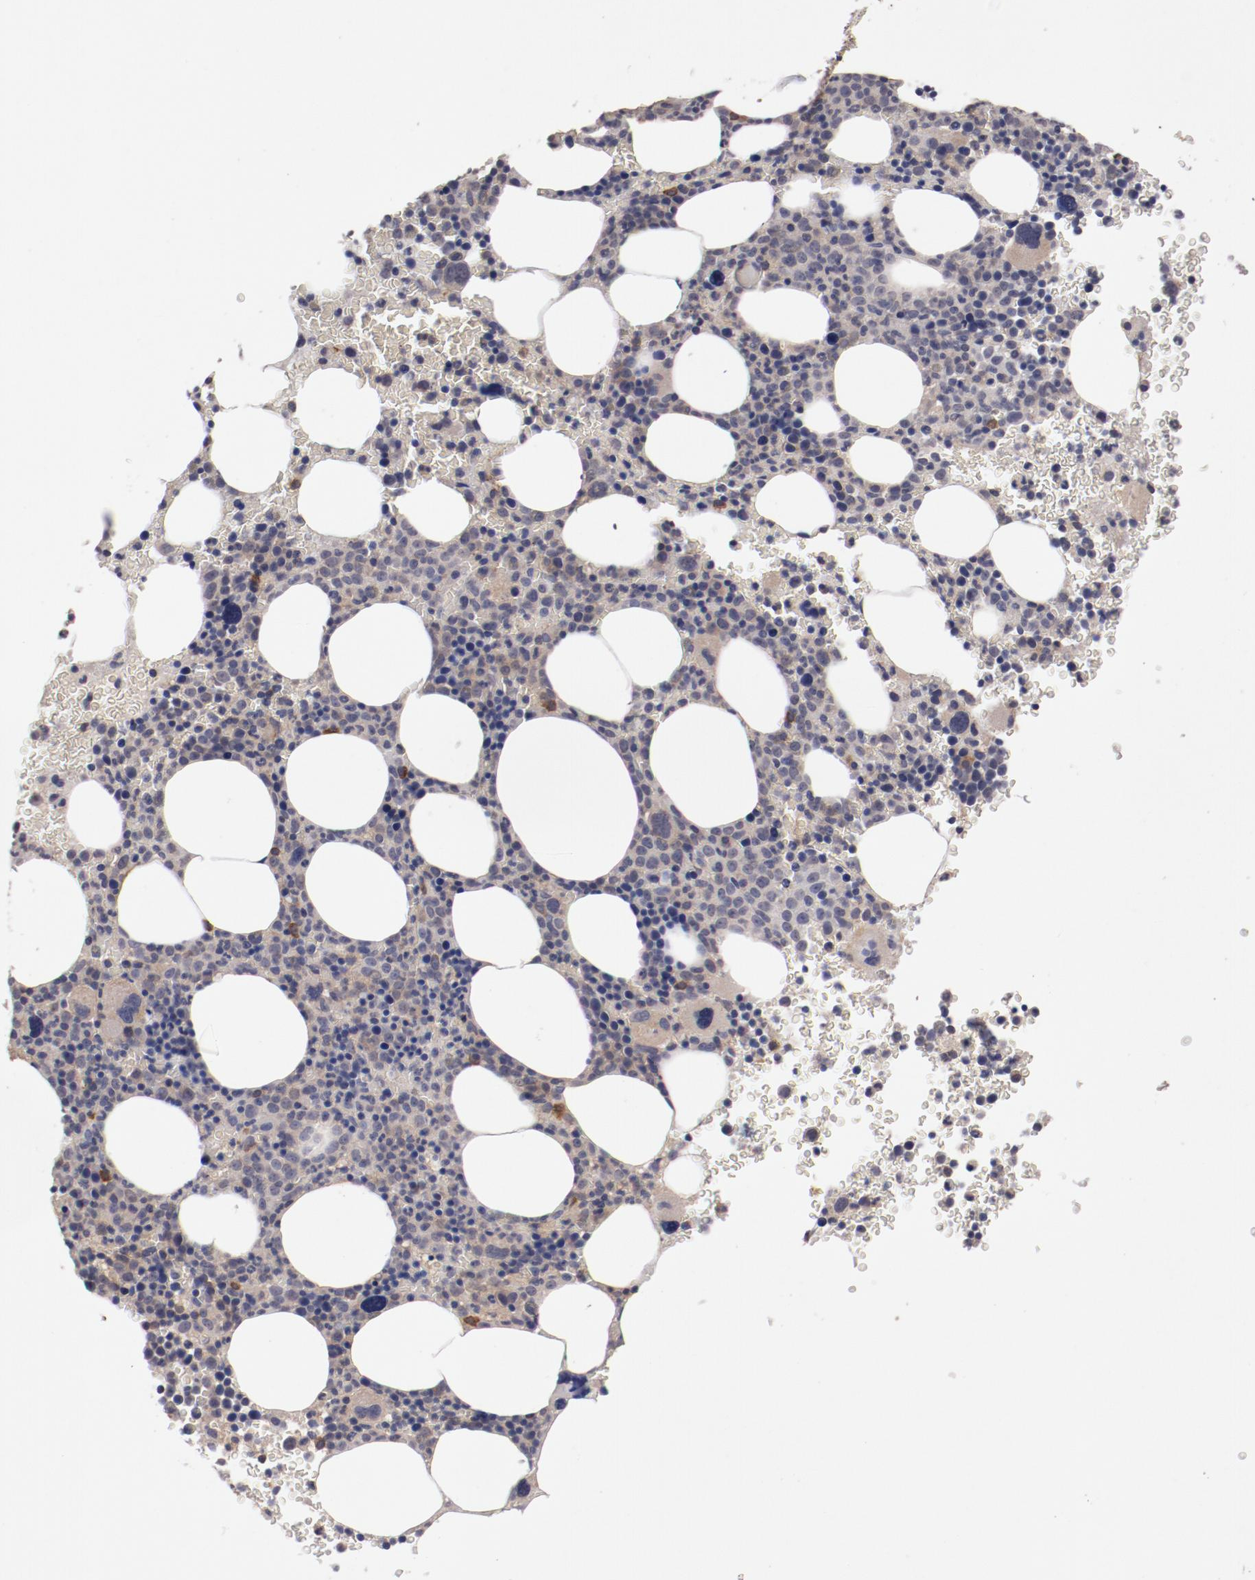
{"staining": {"intensity": "negative", "quantity": "none", "location": "none"}, "tissue": "bone marrow", "cell_type": "Hematopoietic cells", "image_type": "normal", "snomed": [{"axis": "morphology", "description": "Normal tissue, NOS"}, {"axis": "topography", "description": "Bone marrow"}], "caption": "This is a image of immunohistochemistry (IHC) staining of normal bone marrow, which shows no expression in hematopoietic cells.", "gene": "LRRC75B", "patient": {"sex": "male", "age": 68}}